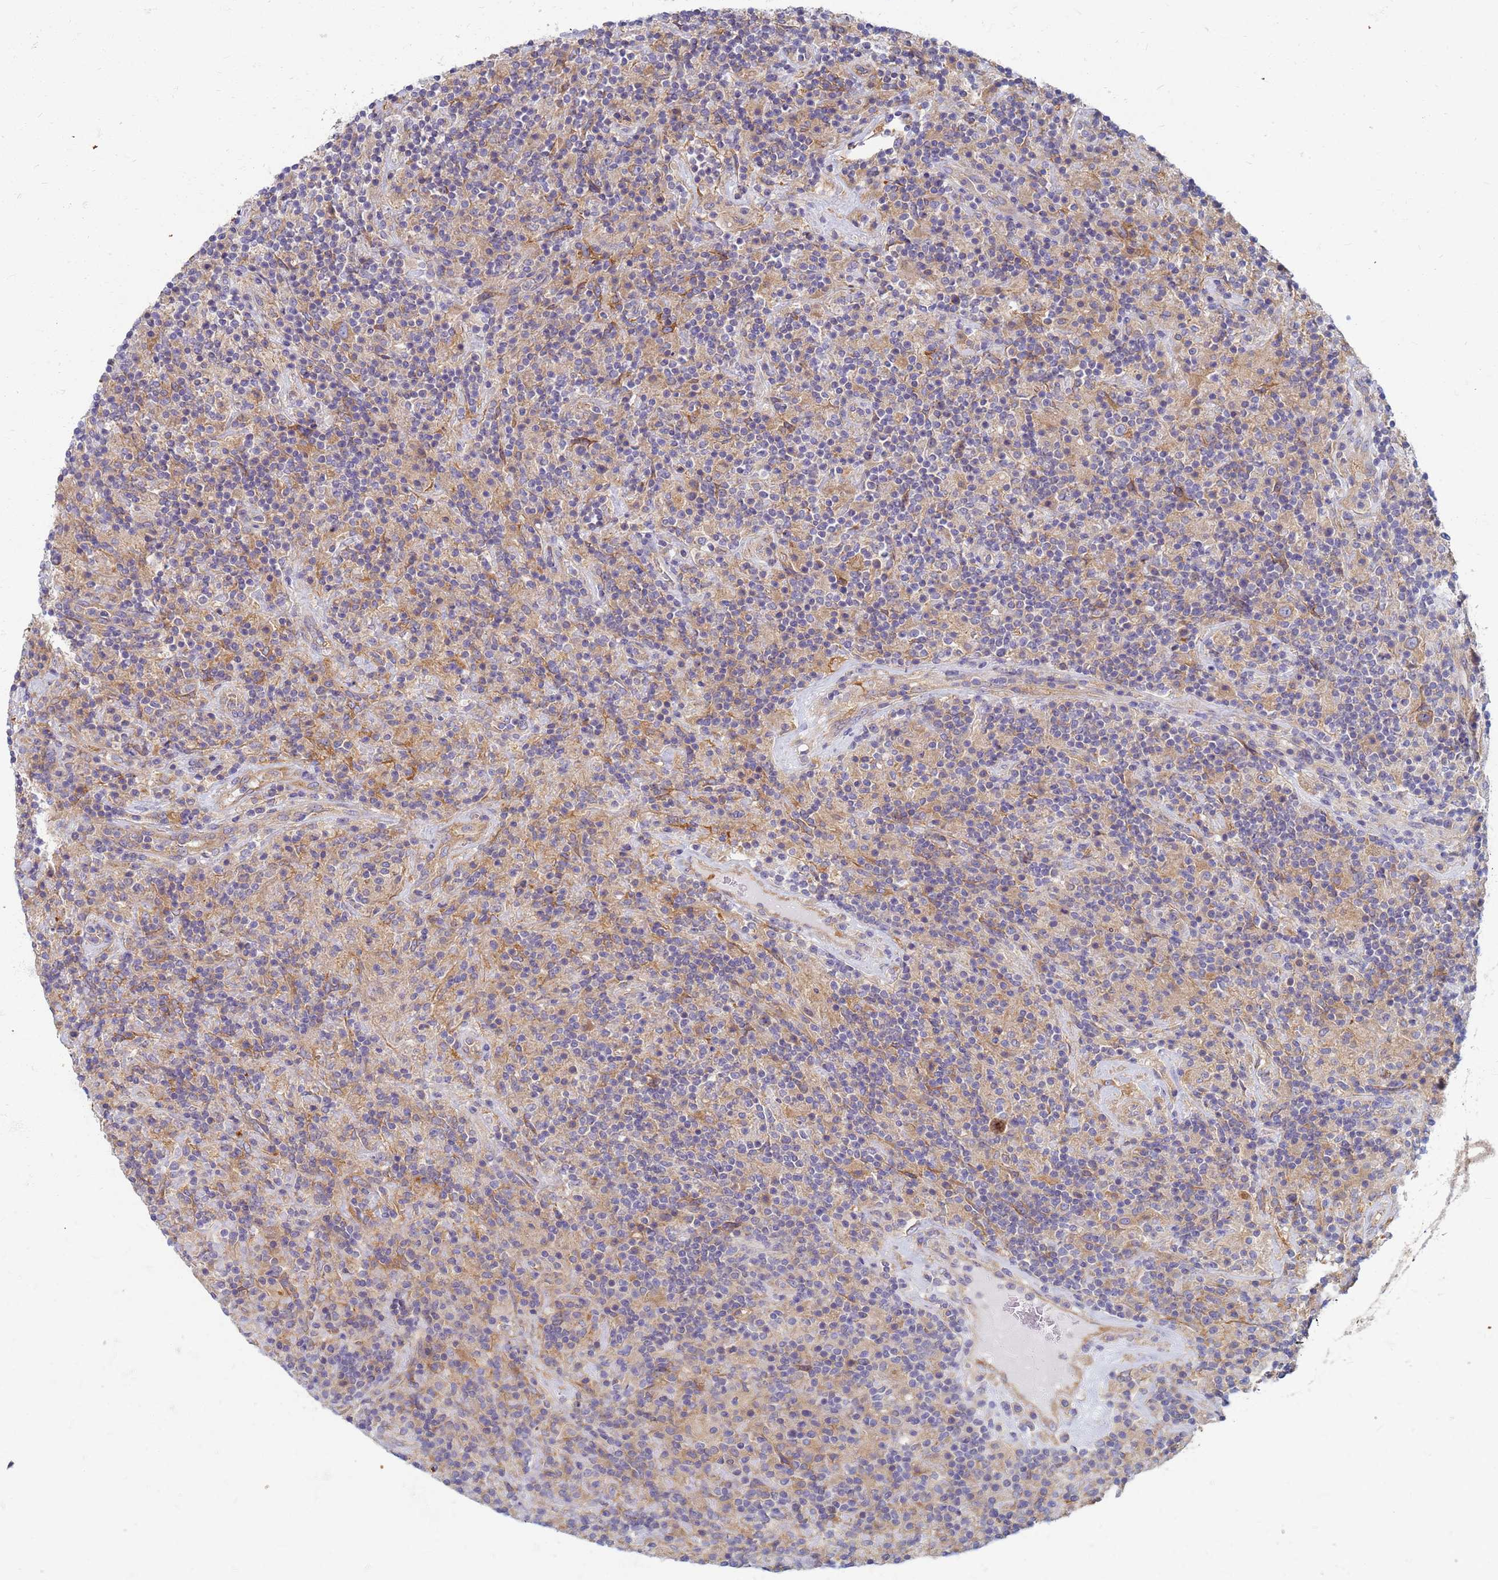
{"staining": {"intensity": "moderate", "quantity": ">75%", "location": "cytoplasmic/membranous"}, "tissue": "lymphoma", "cell_type": "Tumor cells", "image_type": "cancer", "snomed": [{"axis": "morphology", "description": "Hodgkin's disease, NOS"}, {"axis": "topography", "description": "Lymph node"}], "caption": "DAB (3,3'-diaminobenzidine) immunohistochemical staining of Hodgkin's disease demonstrates moderate cytoplasmic/membranous protein expression in approximately >75% of tumor cells.", "gene": "EEA1", "patient": {"sex": "male", "age": 70}}